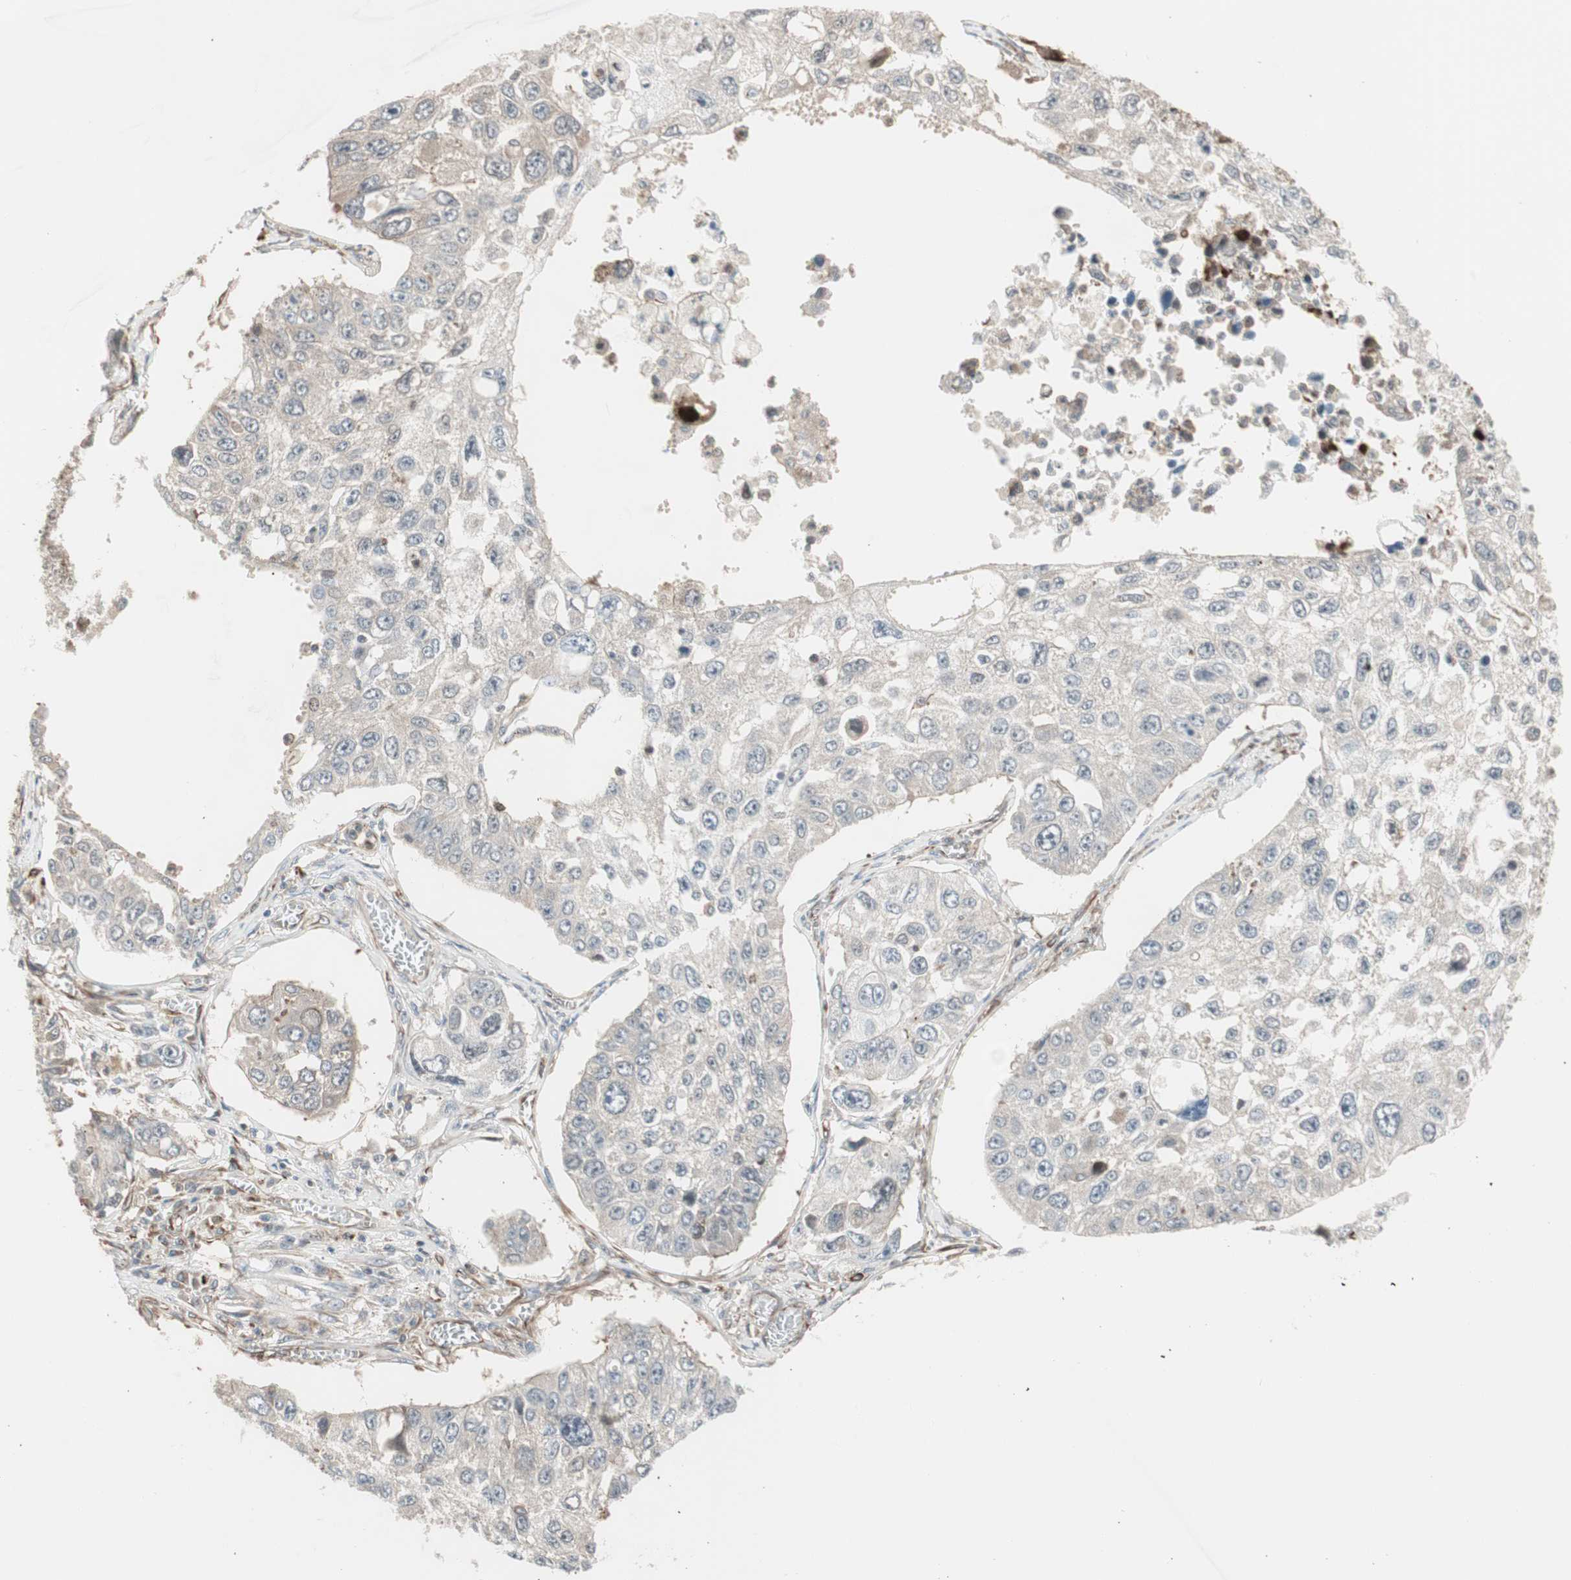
{"staining": {"intensity": "negative", "quantity": "none", "location": "none"}, "tissue": "lung cancer", "cell_type": "Tumor cells", "image_type": "cancer", "snomed": [{"axis": "morphology", "description": "Squamous cell carcinoma, NOS"}, {"axis": "topography", "description": "Lung"}], "caption": "DAB immunohistochemical staining of lung cancer reveals no significant expression in tumor cells.", "gene": "MAD2L2", "patient": {"sex": "male", "age": 71}}